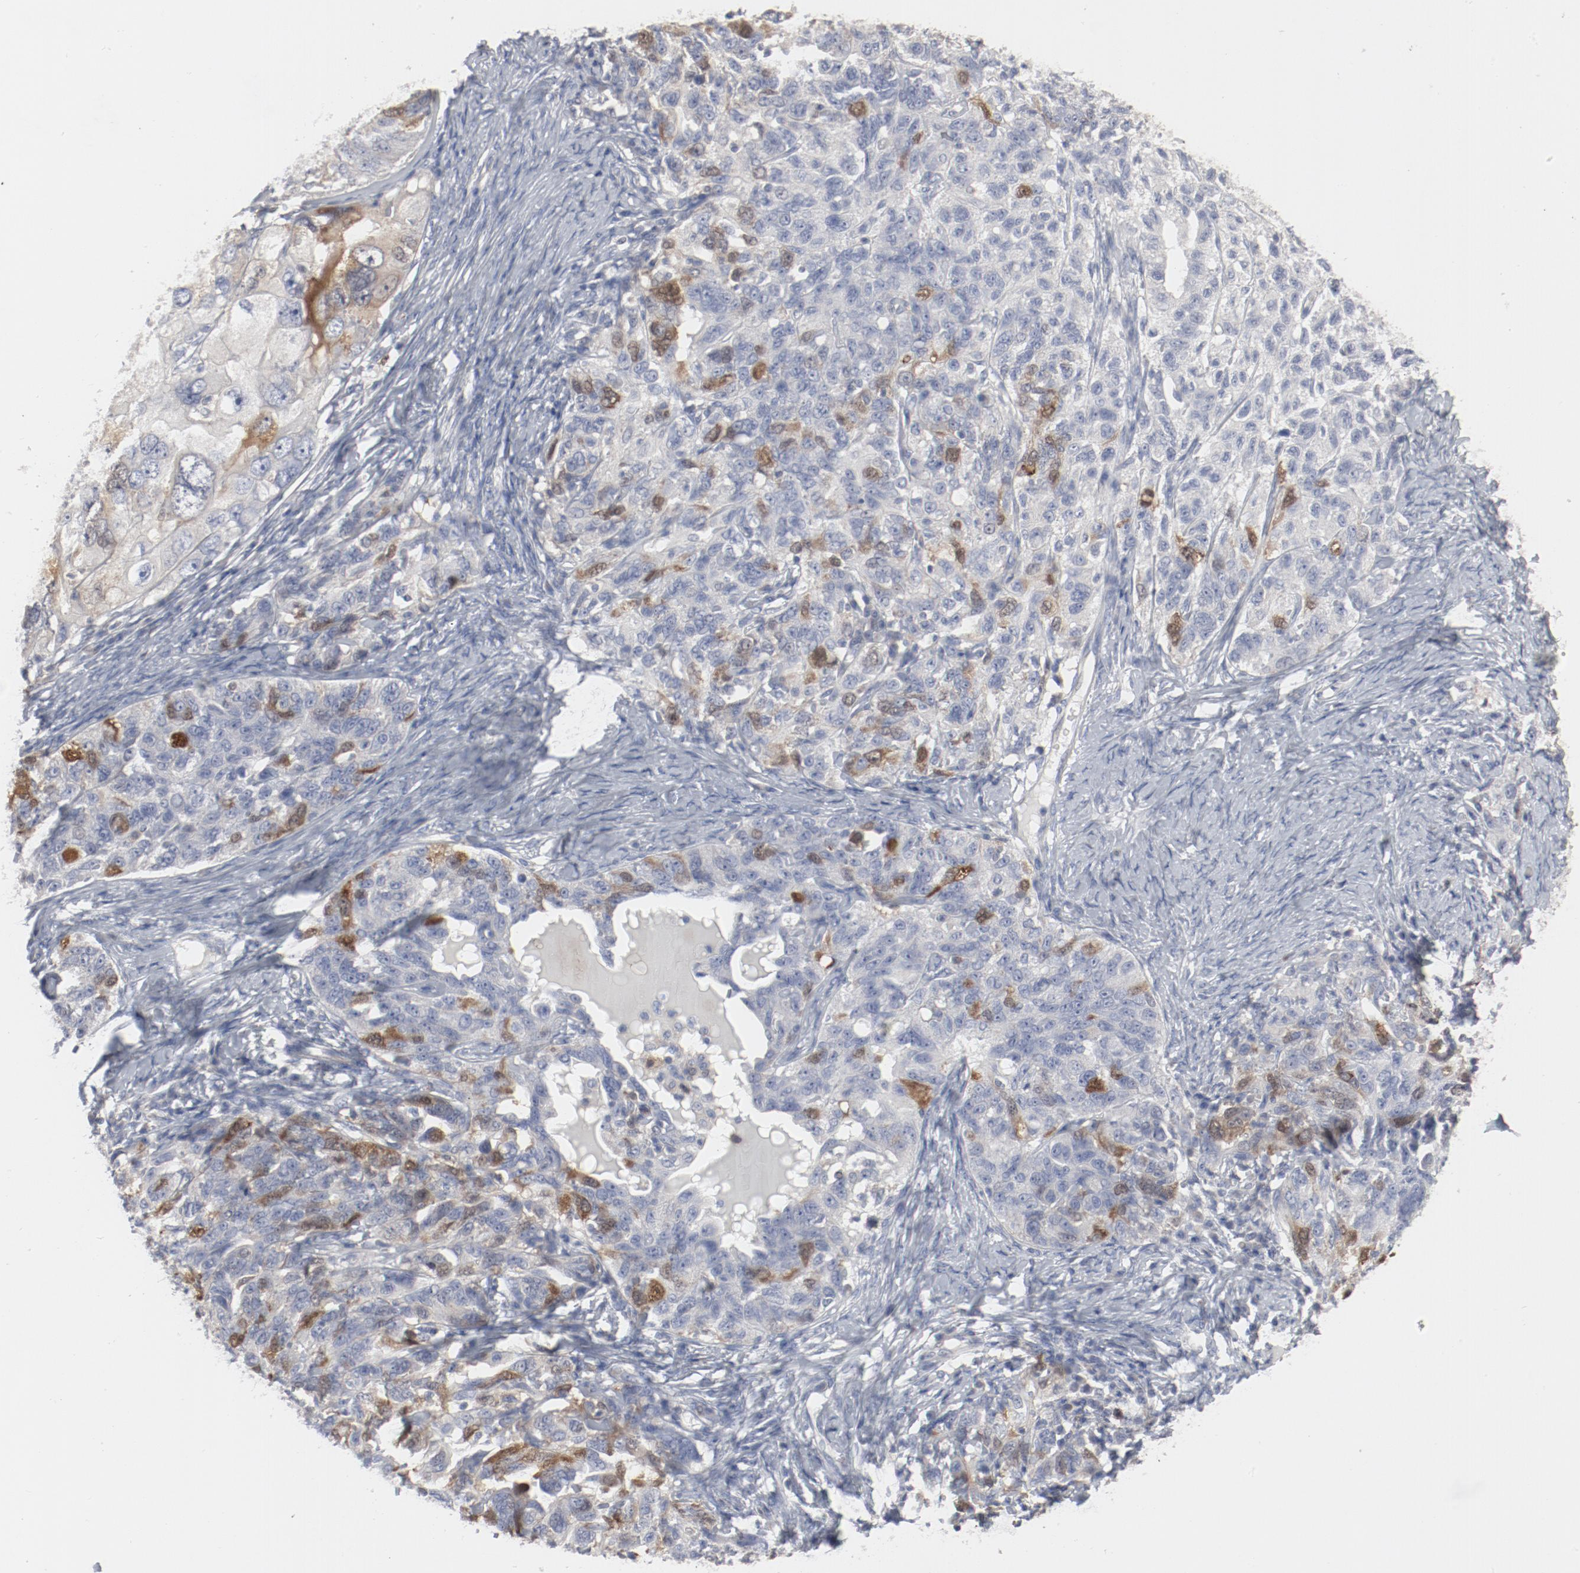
{"staining": {"intensity": "moderate", "quantity": "<25%", "location": "cytoplasmic/membranous,nuclear"}, "tissue": "ovarian cancer", "cell_type": "Tumor cells", "image_type": "cancer", "snomed": [{"axis": "morphology", "description": "Cystadenocarcinoma, serous, NOS"}, {"axis": "topography", "description": "Ovary"}], "caption": "Human ovarian cancer (serous cystadenocarcinoma) stained for a protein (brown) demonstrates moderate cytoplasmic/membranous and nuclear positive staining in approximately <25% of tumor cells.", "gene": "CDK1", "patient": {"sex": "female", "age": 82}}